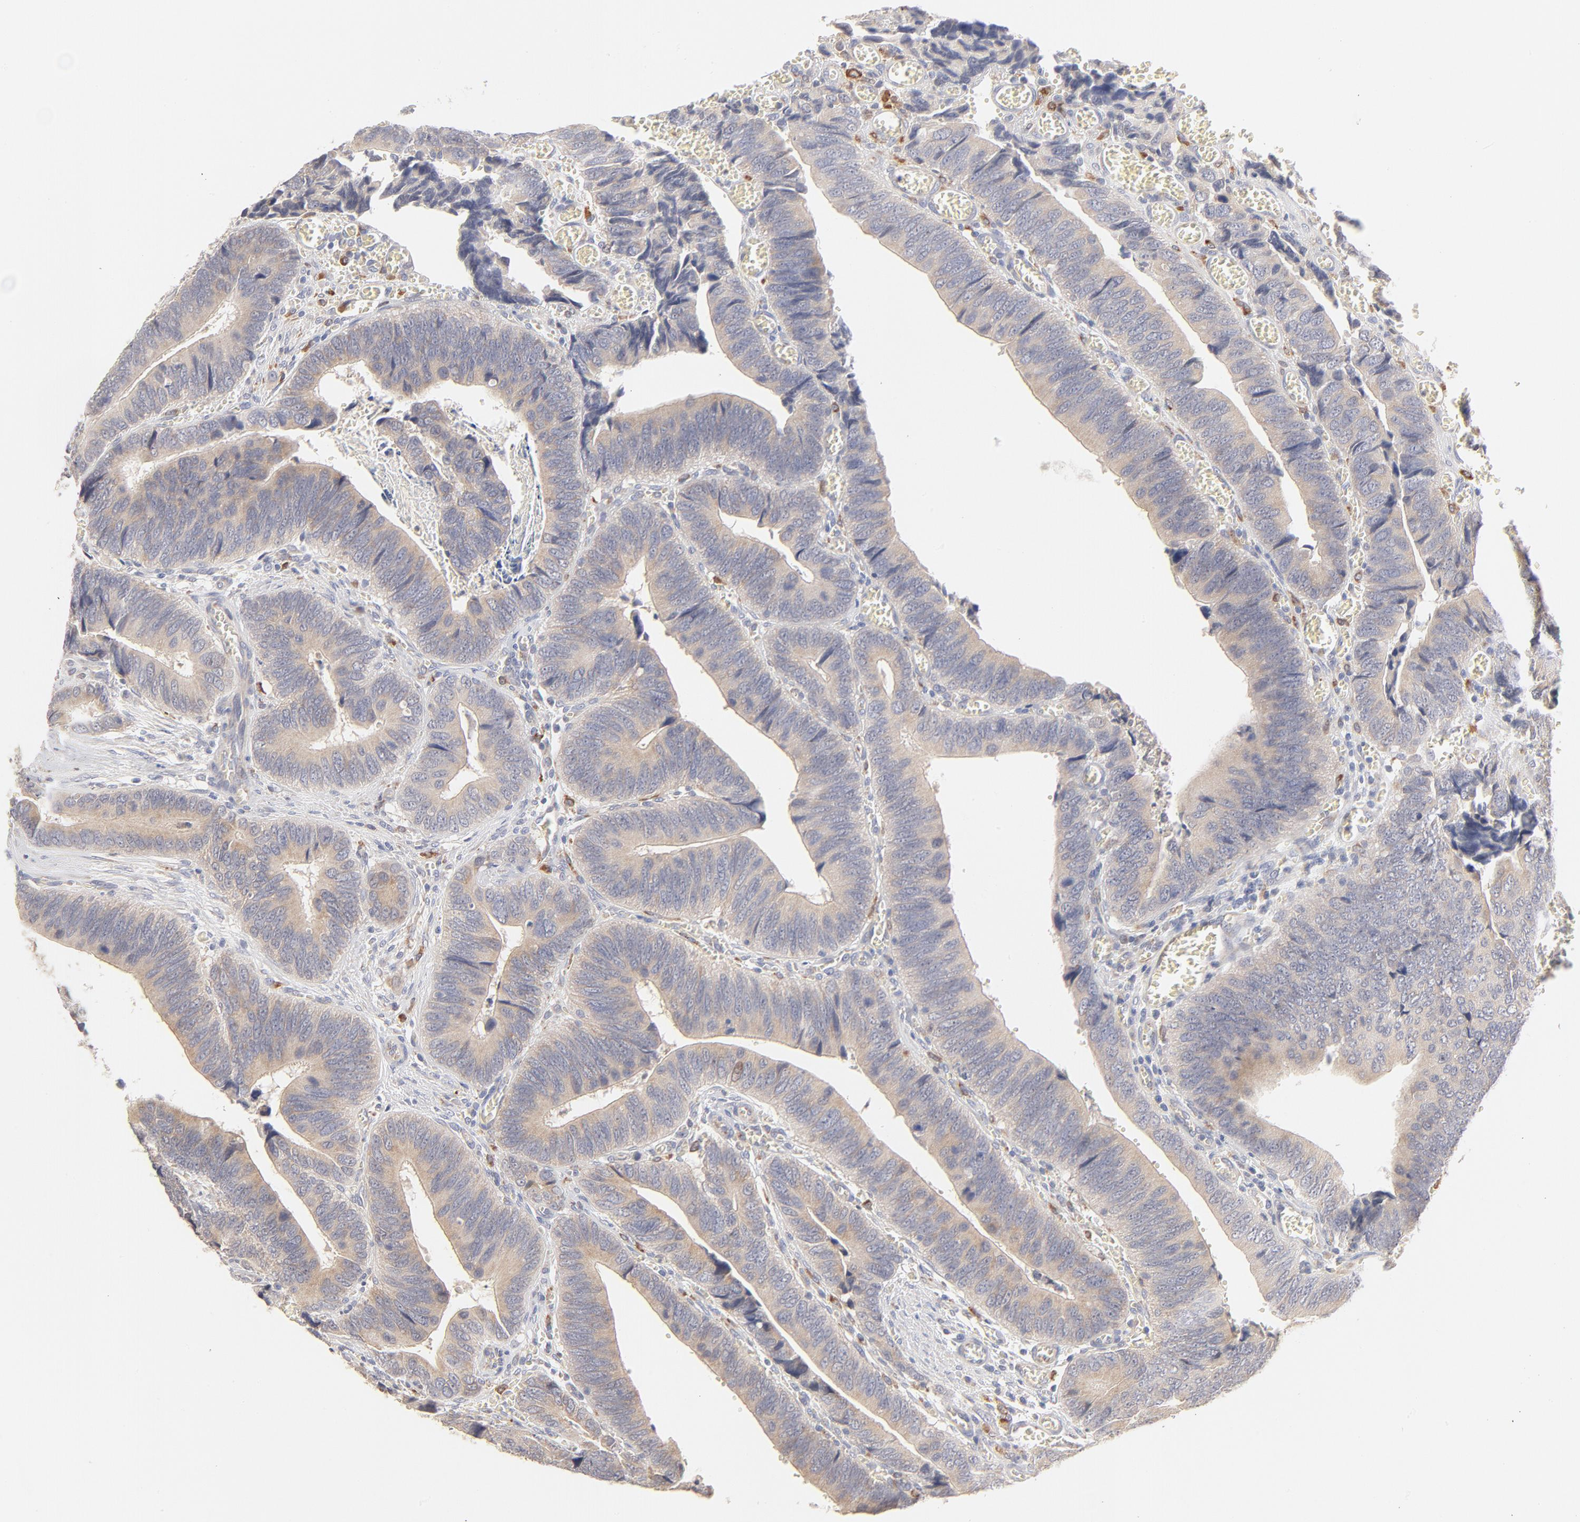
{"staining": {"intensity": "weak", "quantity": ">75%", "location": "cytoplasmic/membranous"}, "tissue": "colorectal cancer", "cell_type": "Tumor cells", "image_type": "cancer", "snomed": [{"axis": "morphology", "description": "Adenocarcinoma, NOS"}, {"axis": "topography", "description": "Colon"}], "caption": "The immunohistochemical stain highlights weak cytoplasmic/membranous staining in tumor cells of colorectal adenocarcinoma tissue. (DAB (3,3'-diaminobenzidine) = brown stain, brightfield microscopy at high magnification).", "gene": "MTERF2", "patient": {"sex": "male", "age": 72}}